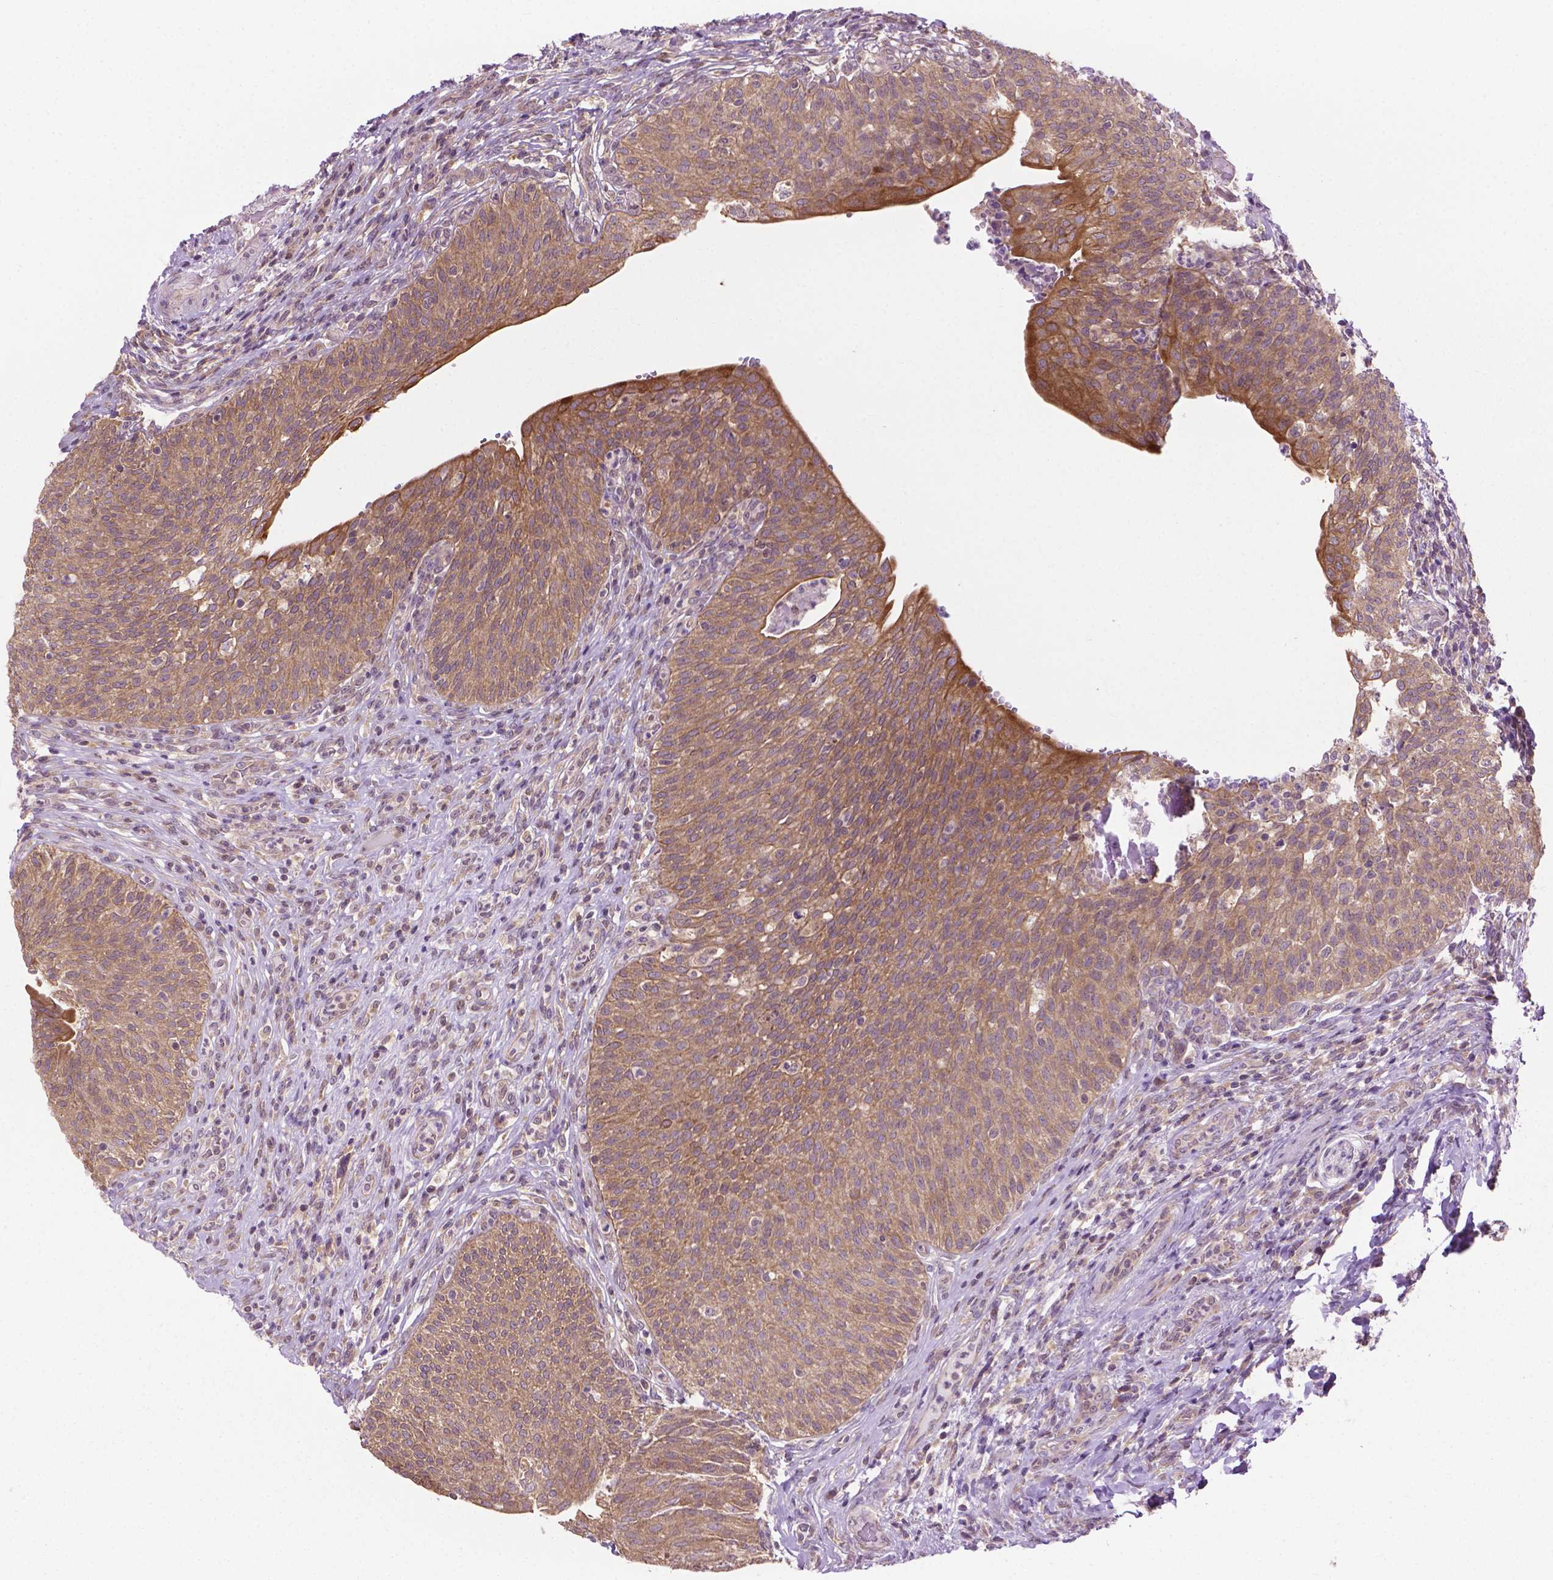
{"staining": {"intensity": "moderate", "quantity": ">75%", "location": "cytoplasmic/membranous"}, "tissue": "urinary bladder", "cell_type": "Urothelial cells", "image_type": "normal", "snomed": [{"axis": "morphology", "description": "Normal tissue, NOS"}, {"axis": "topography", "description": "Urinary bladder"}, {"axis": "topography", "description": "Peripheral nerve tissue"}], "caption": "Immunohistochemistry (IHC) histopathology image of normal urinary bladder: urinary bladder stained using IHC shows medium levels of moderate protein expression localized specifically in the cytoplasmic/membranous of urothelial cells, appearing as a cytoplasmic/membranous brown color.", "gene": "MZT1", "patient": {"sex": "male", "age": 66}}